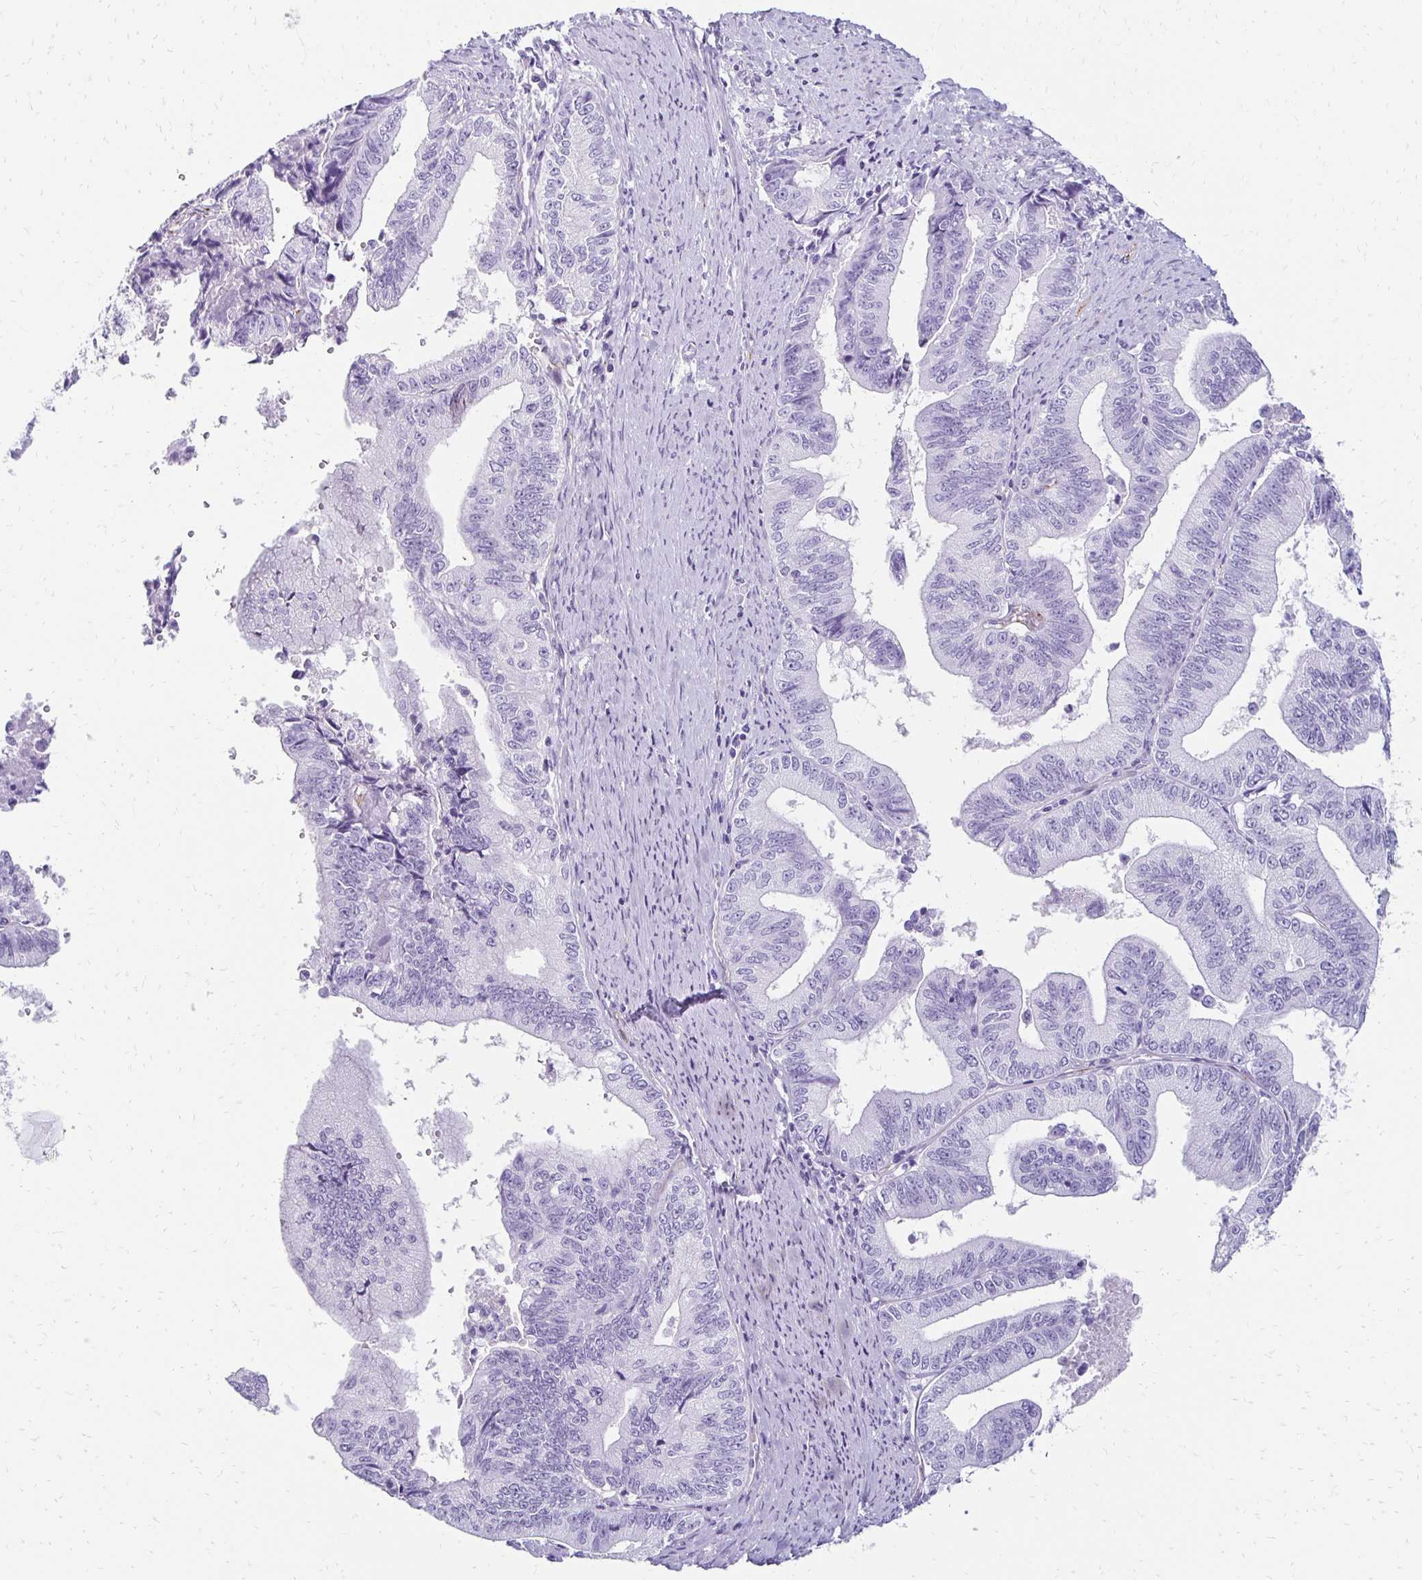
{"staining": {"intensity": "negative", "quantity": "none", "location": "none"}, "tissue": "endometrial cancer", "cell_type": "Tumor cells", "image_type": "cancer", "snomed": [{"axis": "morphology", "description": "Adenocarcinoma, NOS"}, {"axis": "topography", "description": "Endometrium"}], "caption": "Human endometrial adenocarcinoma stained for a protein using immunohistochemistry (IHC) demonstrates no staining in tumor cells.", "gene": "TMEM54", "patient": {"sex": "female", "age": 65}}